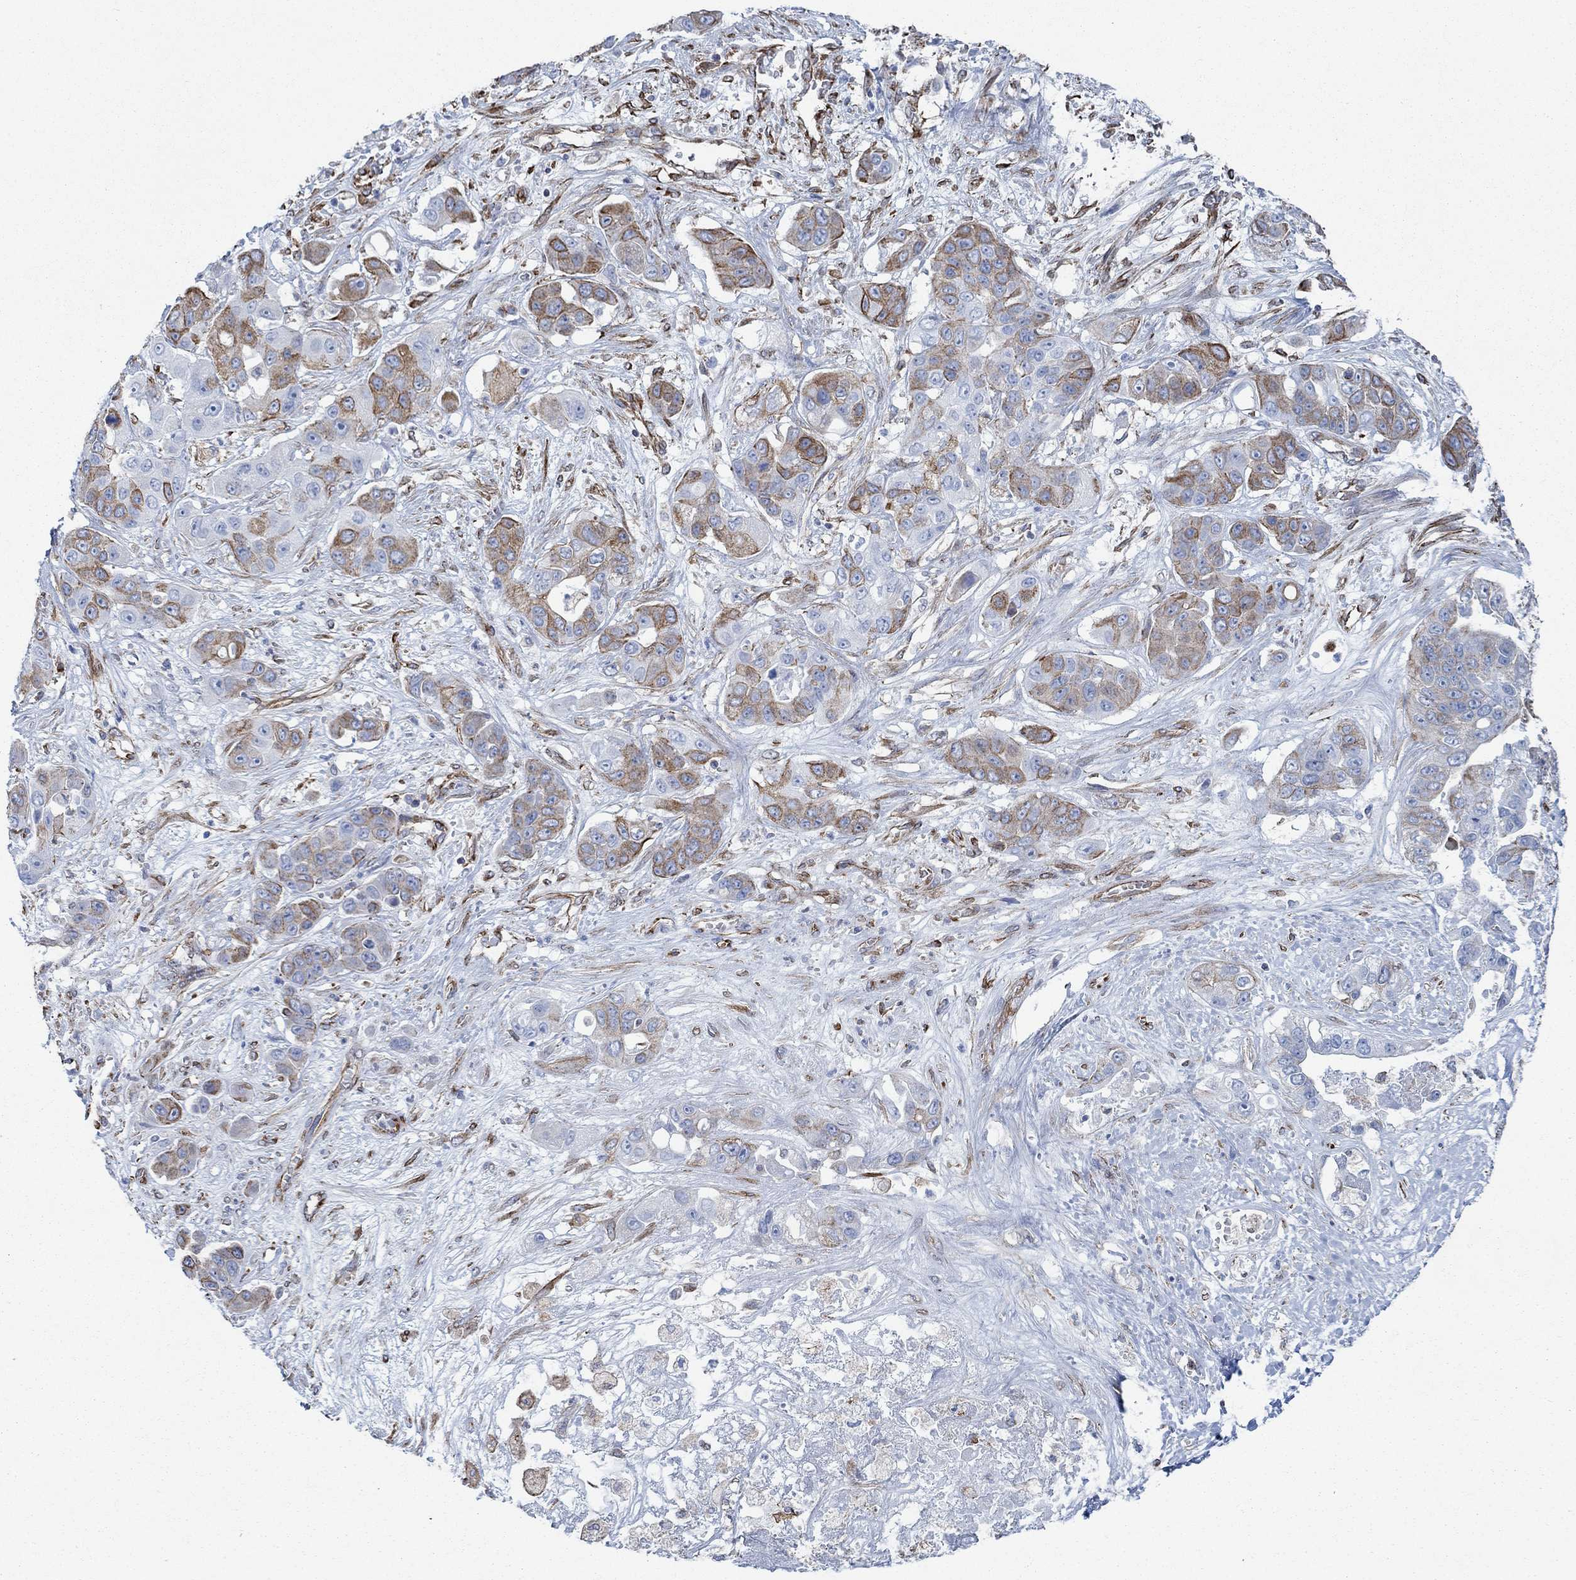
{"staining": {"intensity": "strong", "quantity": "<25%", "location": "cytoplasmic/membranous"}, "tissue": "liver cancer", "cell_type": "Tumor cells", "image_type": "cancer", "snomed": [{"axis": "morphology", "description": "Cholangiocarcinoma"}, {"axis": "topography", "description": "Liver"}], "caption": "Immunohistochemical staining of human cholangiocarcinoma (liver) demonstrates strong cytoplasmic/membranous protein staining in about <25% of tumor cells.", "gene": "STC2", "patient": {"sex": "female", "age": 52}}